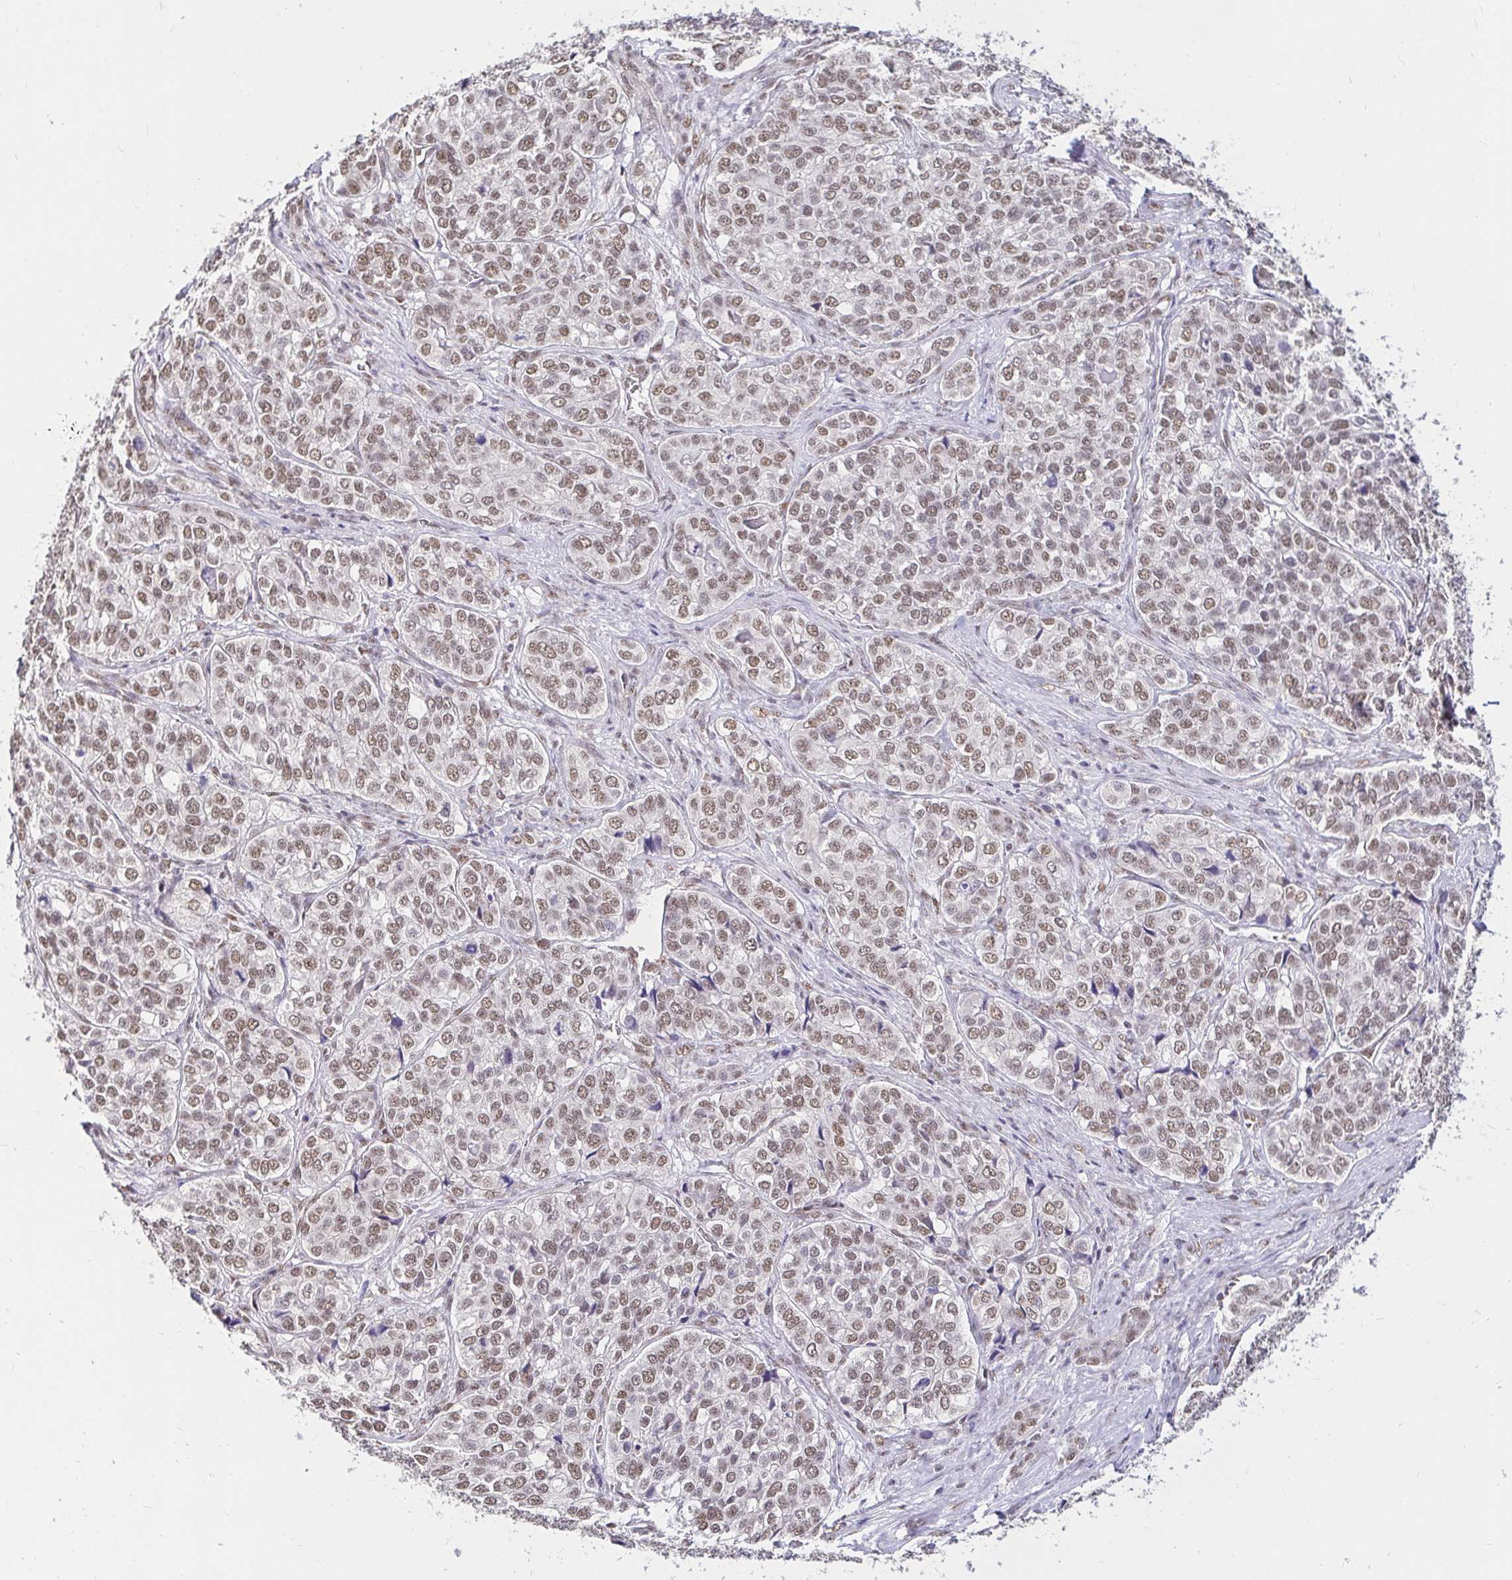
{"staining": {"intensity": "moderate", "quantity": ">75%", "location": "nuclear"}, "tissue": "liver cancer", "cell_type": "Tumor cells", "image_type": "cancer", "snomed": [{"axis": "morphology", "description": "Cholangiocarcinoma"}, {"axis": "topography", "description": "Liver"}], "caption": "Immunohistochemical staining of human liver cancer reveals medium levels of moderate nuclear expression in about >75% of tumor cells.", "gene": "RIMS4", "patient": {"sex": "male", "age": 56}}